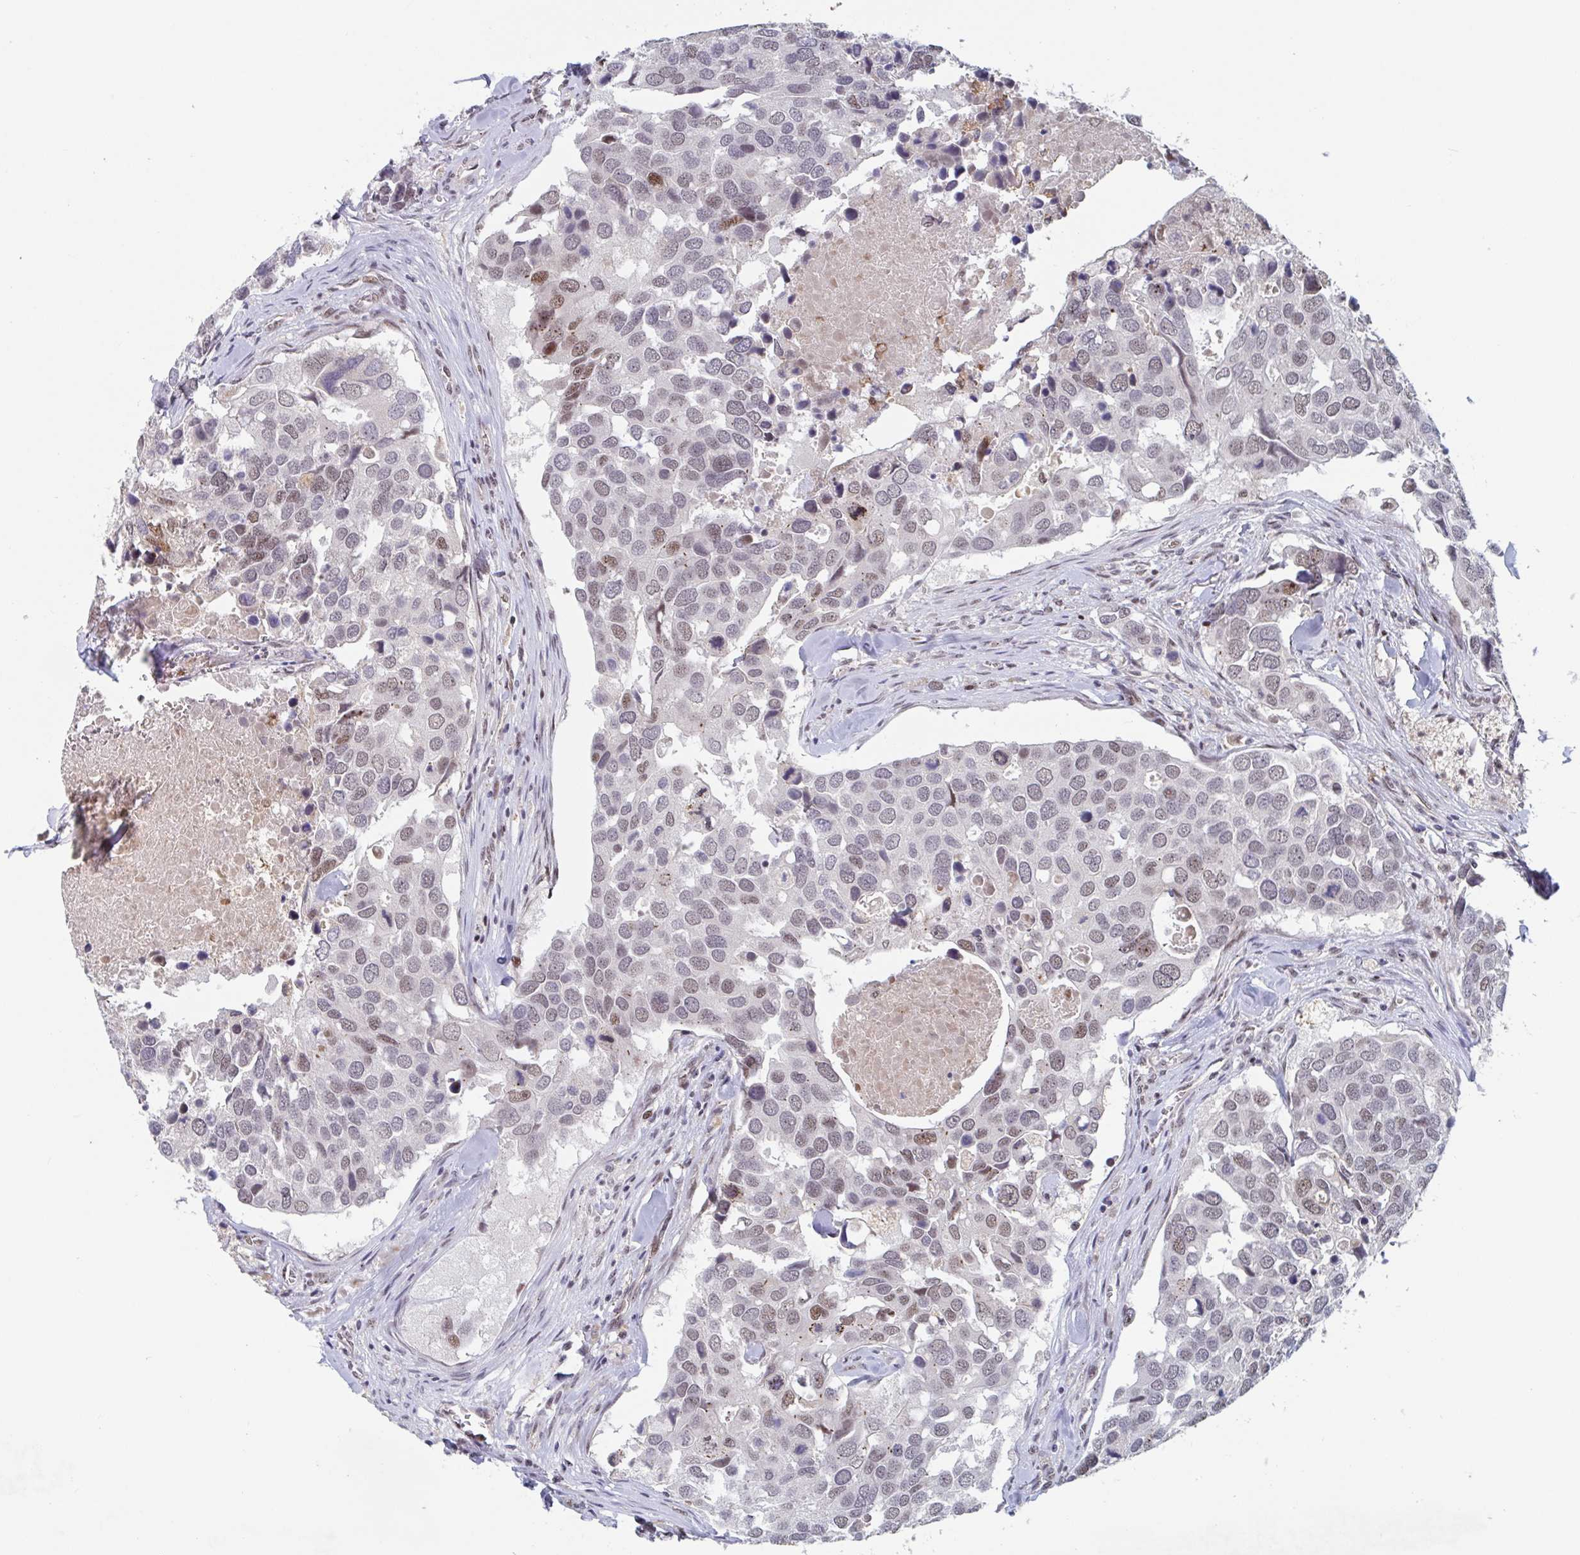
{"staining": {"intensity": "weak", "quantity": "25%-75%", "location": "nuclear"}, "tissue": "breast cancer", "cell_type": "Tumor cells", "image_type": "cancer", "snomed": [{"axis": "morphology", "description": "Duct carcinoma"}, {"axis": "topography", "description": "Breast"}], "caption": "IHC image of neoplastic tissue: human breast cancer stained using IHC displays low levels of weak protein expression localized specifically in the nuclear of tumor cells, appearing as a nuclear brown color.", "gene": "RNF212", "patient": {"sex": "female", "age": 83}}